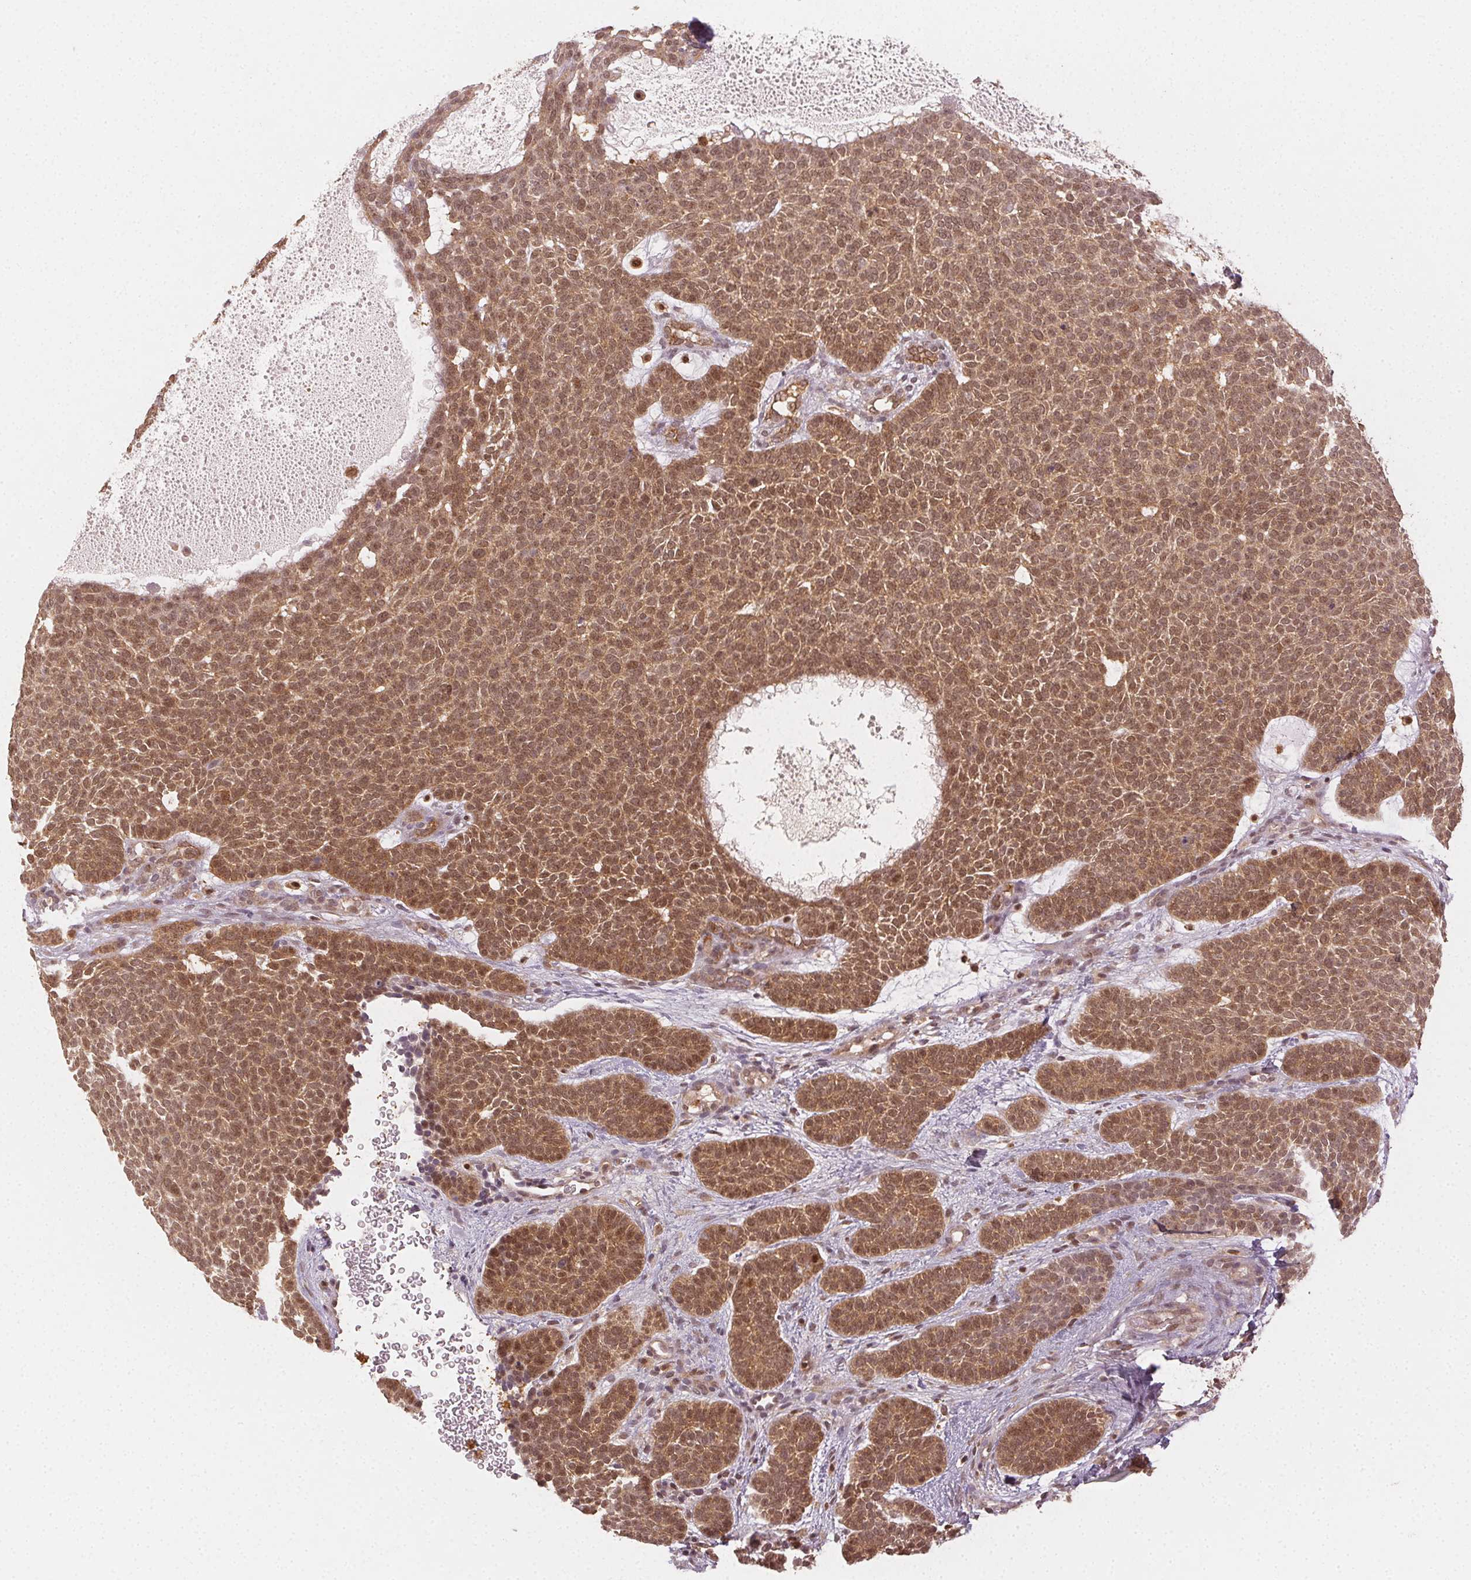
{"staining": {"intensity": "moderate", "quantity": ">75%", "location": "cytoplasmic/membranous,nuclear"}, "tissue": "skin cancer", "cell_type": "Tumor cells", "image_type": "cancer", "snomed": [{"axis": "morphology", "description": "Basal cell carcinoma"}, {"axis": "topography", "description": "Skin"}], "caption": "Tumor cells reveal medium levels of moderate cytoplasmic/membranous and nuclear expression in approximately >75% of cells in human skin basal cell carcinoma.", "gene": "MAPK14", "patient": {"sex": "female", "age": 82}}